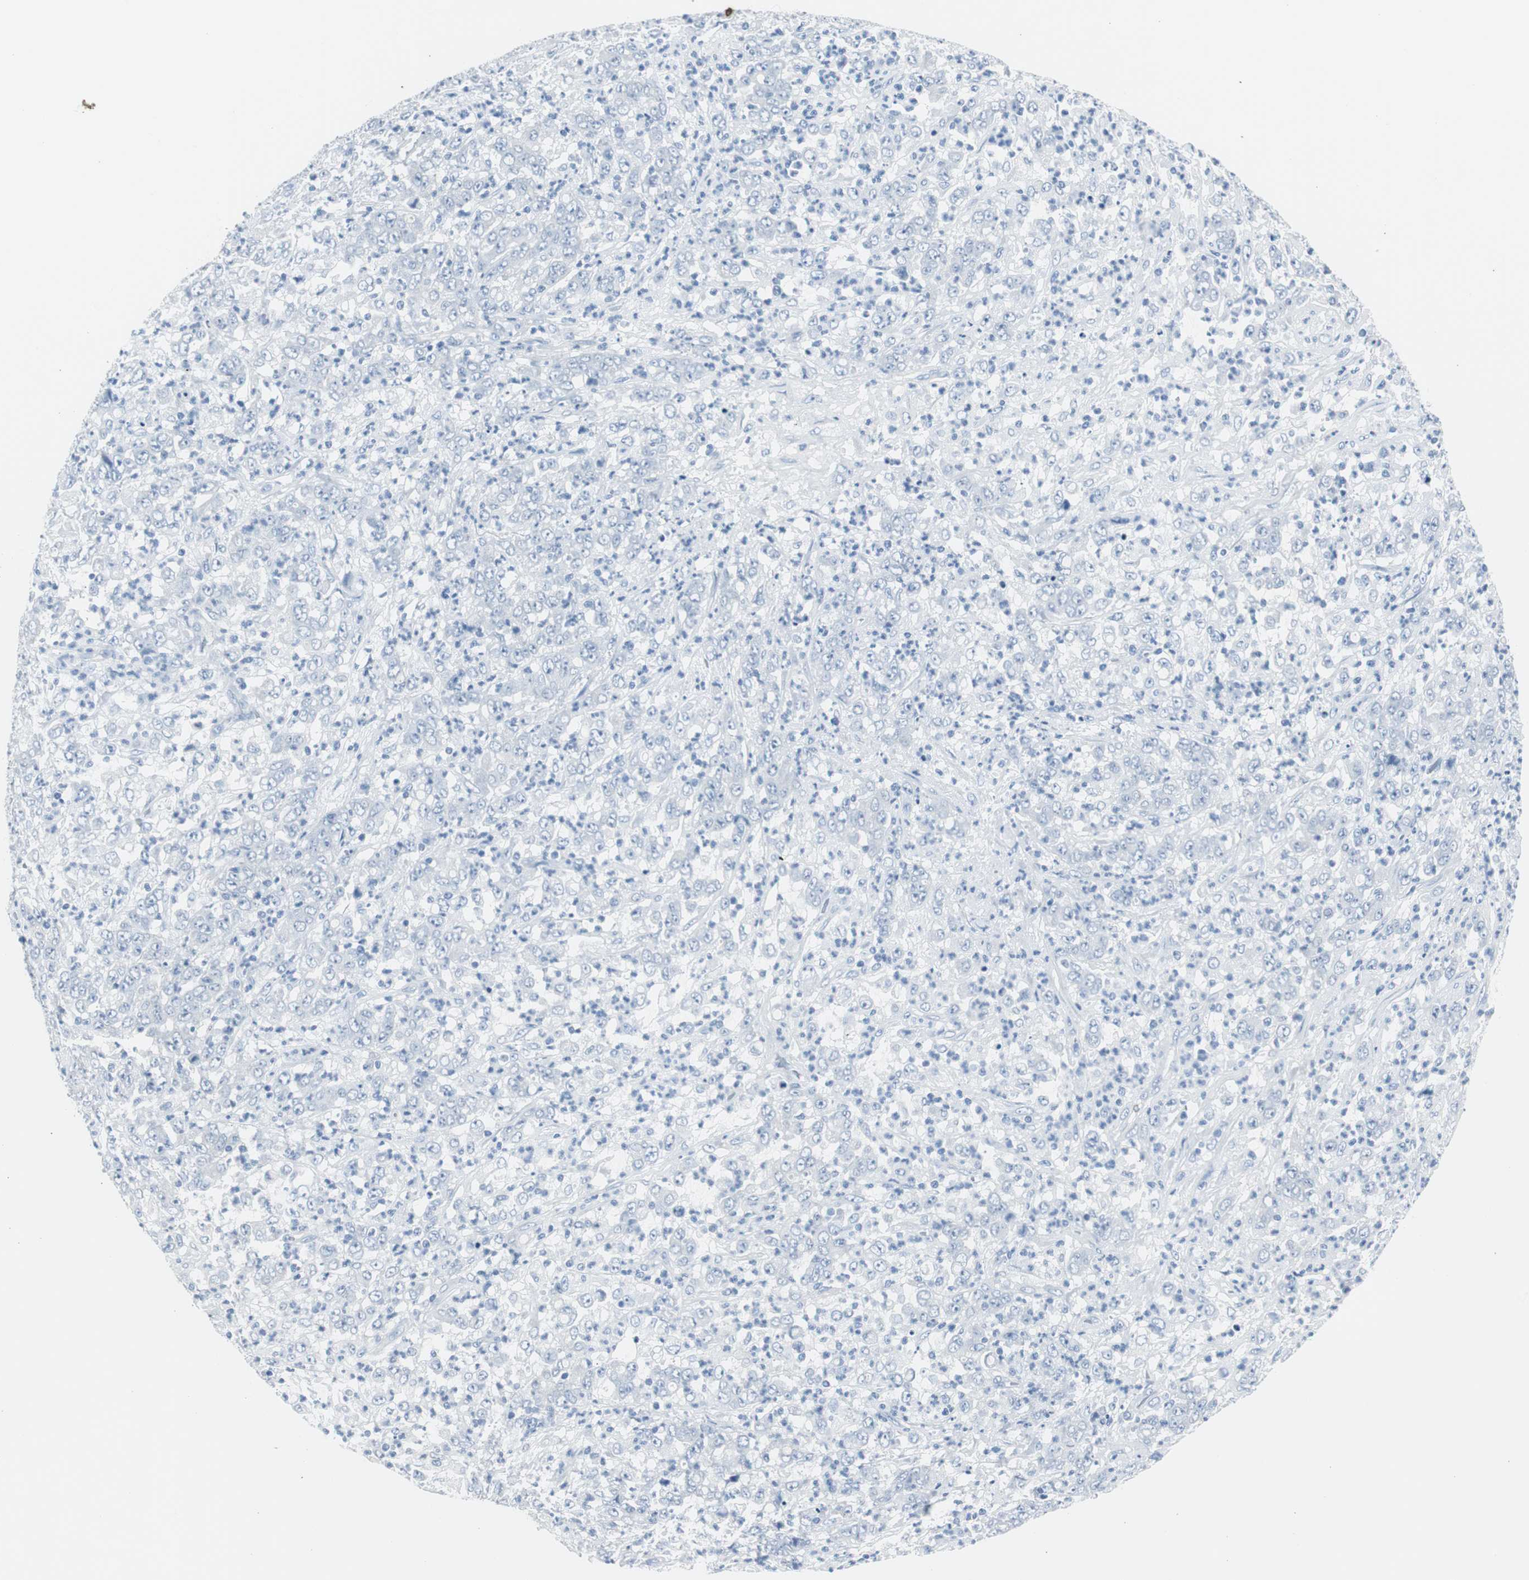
{"staining": {"intensity": "negative", "quantity": "none", "location": "none"}, "tissue": "stomach cancer", "cell_type": "Tumor cells", "image_type": "cancer", "snomed": [{"axis": "morphology", "description": "Adenocarcinoma, NOS"}, {"axis": "topography", "description": "Stomach, lower"}], "caption": "Immunohistochemistry photomicrograph of stomach cancer (adenocarcinoma) stained for a protein (brown), which reveals no positivity in tumor cells. (Immunohistochemistry (ihc), brightfield microscopy, high magnification).", "gene": "S100A7", "patient": {"sex": "female", "age": 71}}